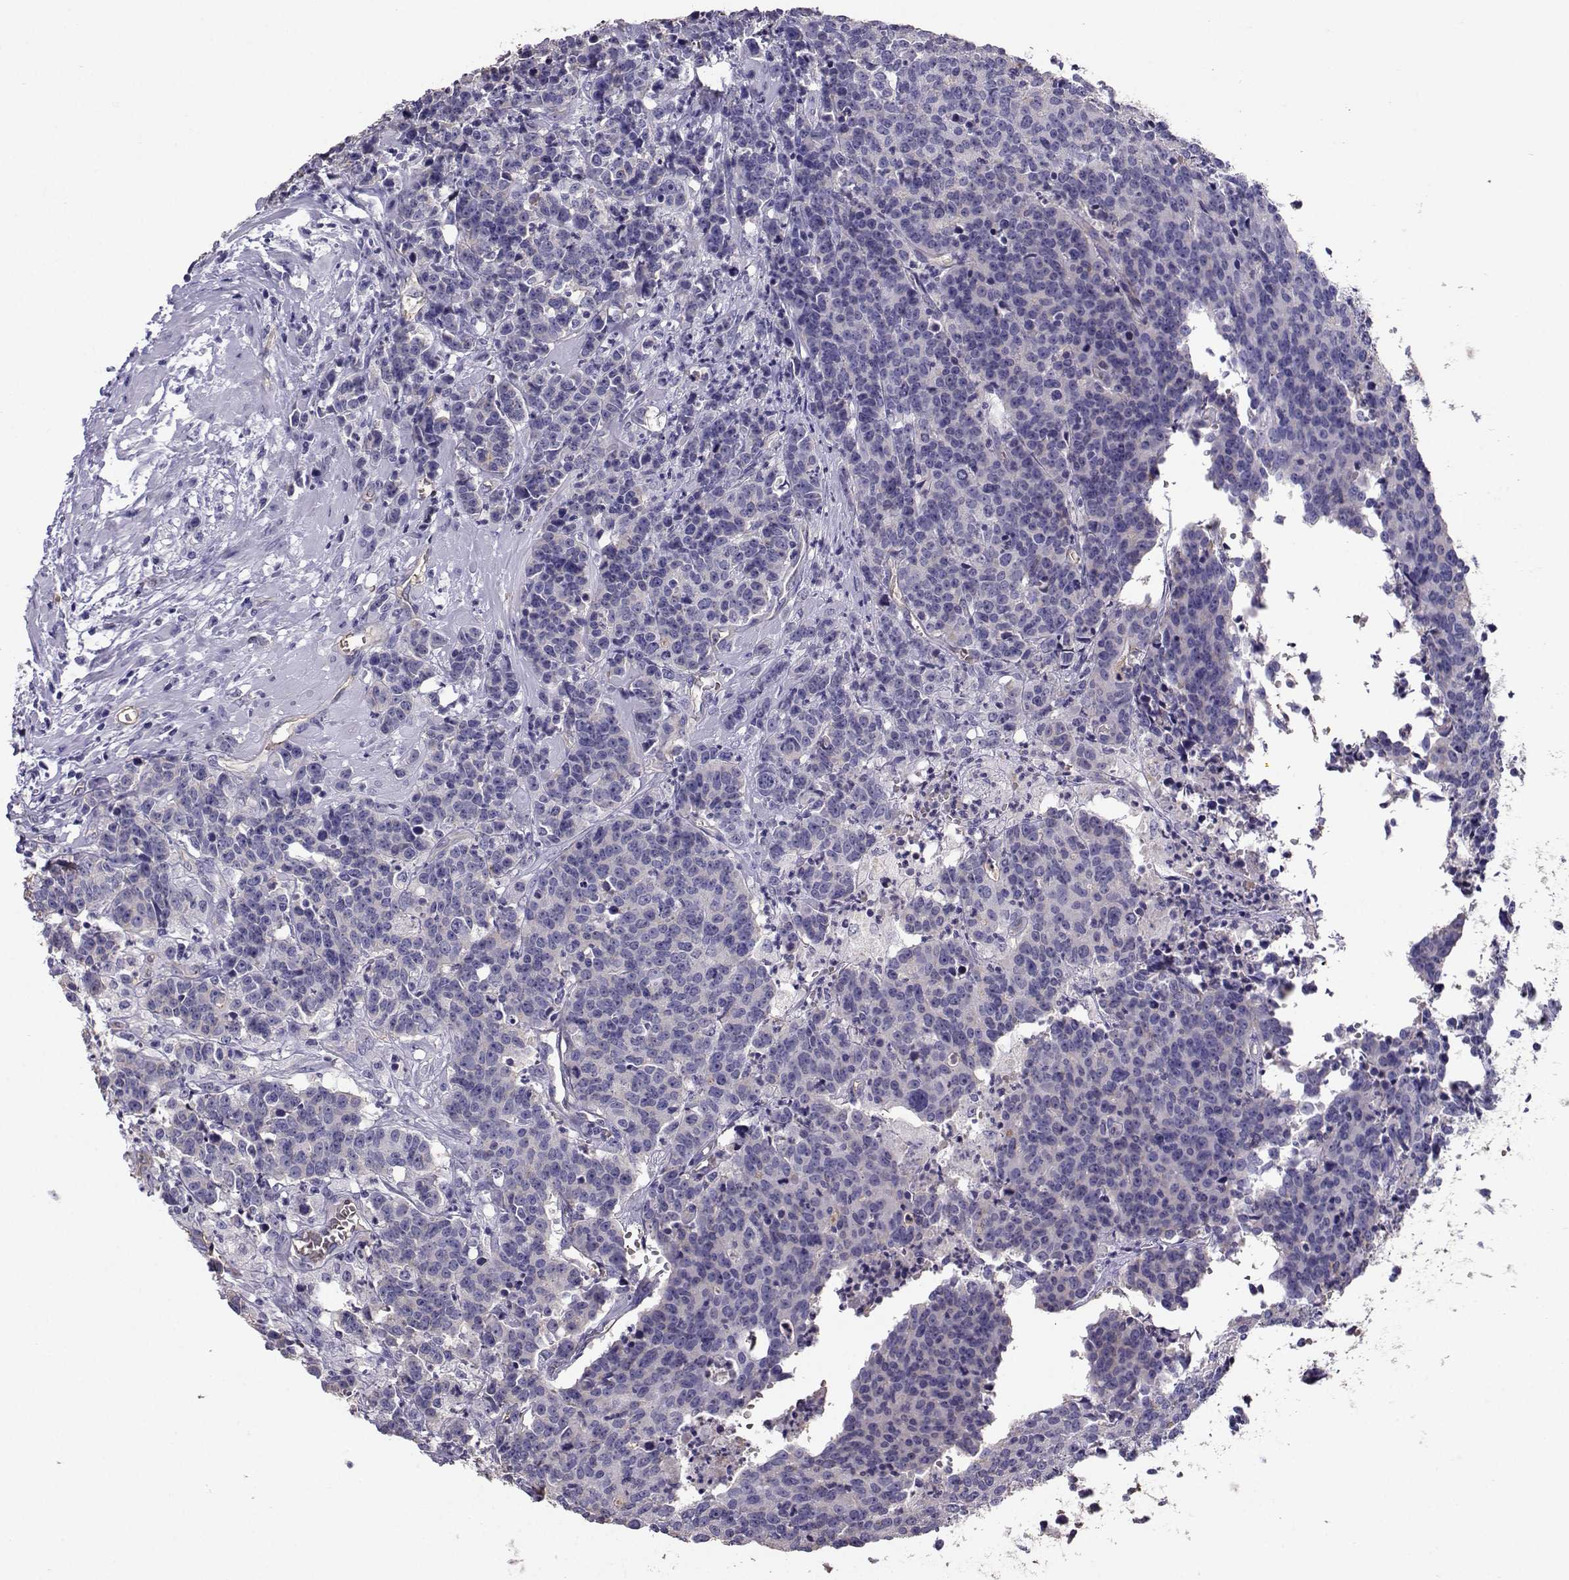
{"staining": {"intensity": "weak", "quantity": ">75%", "location": "cytoplasmic/membranous"}, "tissue": "prostate cancer", "cell_type": "Tumor cells", "image_type": "cancer", "snomed": [{"axis": "morphology", "description": "Adenocarcinoma, NOS"}, {"axis": "topography", "description": "Prostate"}], "caption": "High-magnification brightfield microscopy of adenocarcinoma (prostate) stained with DAB (brown) and counterstained with hematoxylin (blue). tumor cells exhibit weak cytoplasmic/membranous positivity is seen in about>75% of cells.", "gene": "CLUL1", "patient": {"sex": "male", "age": 67}}